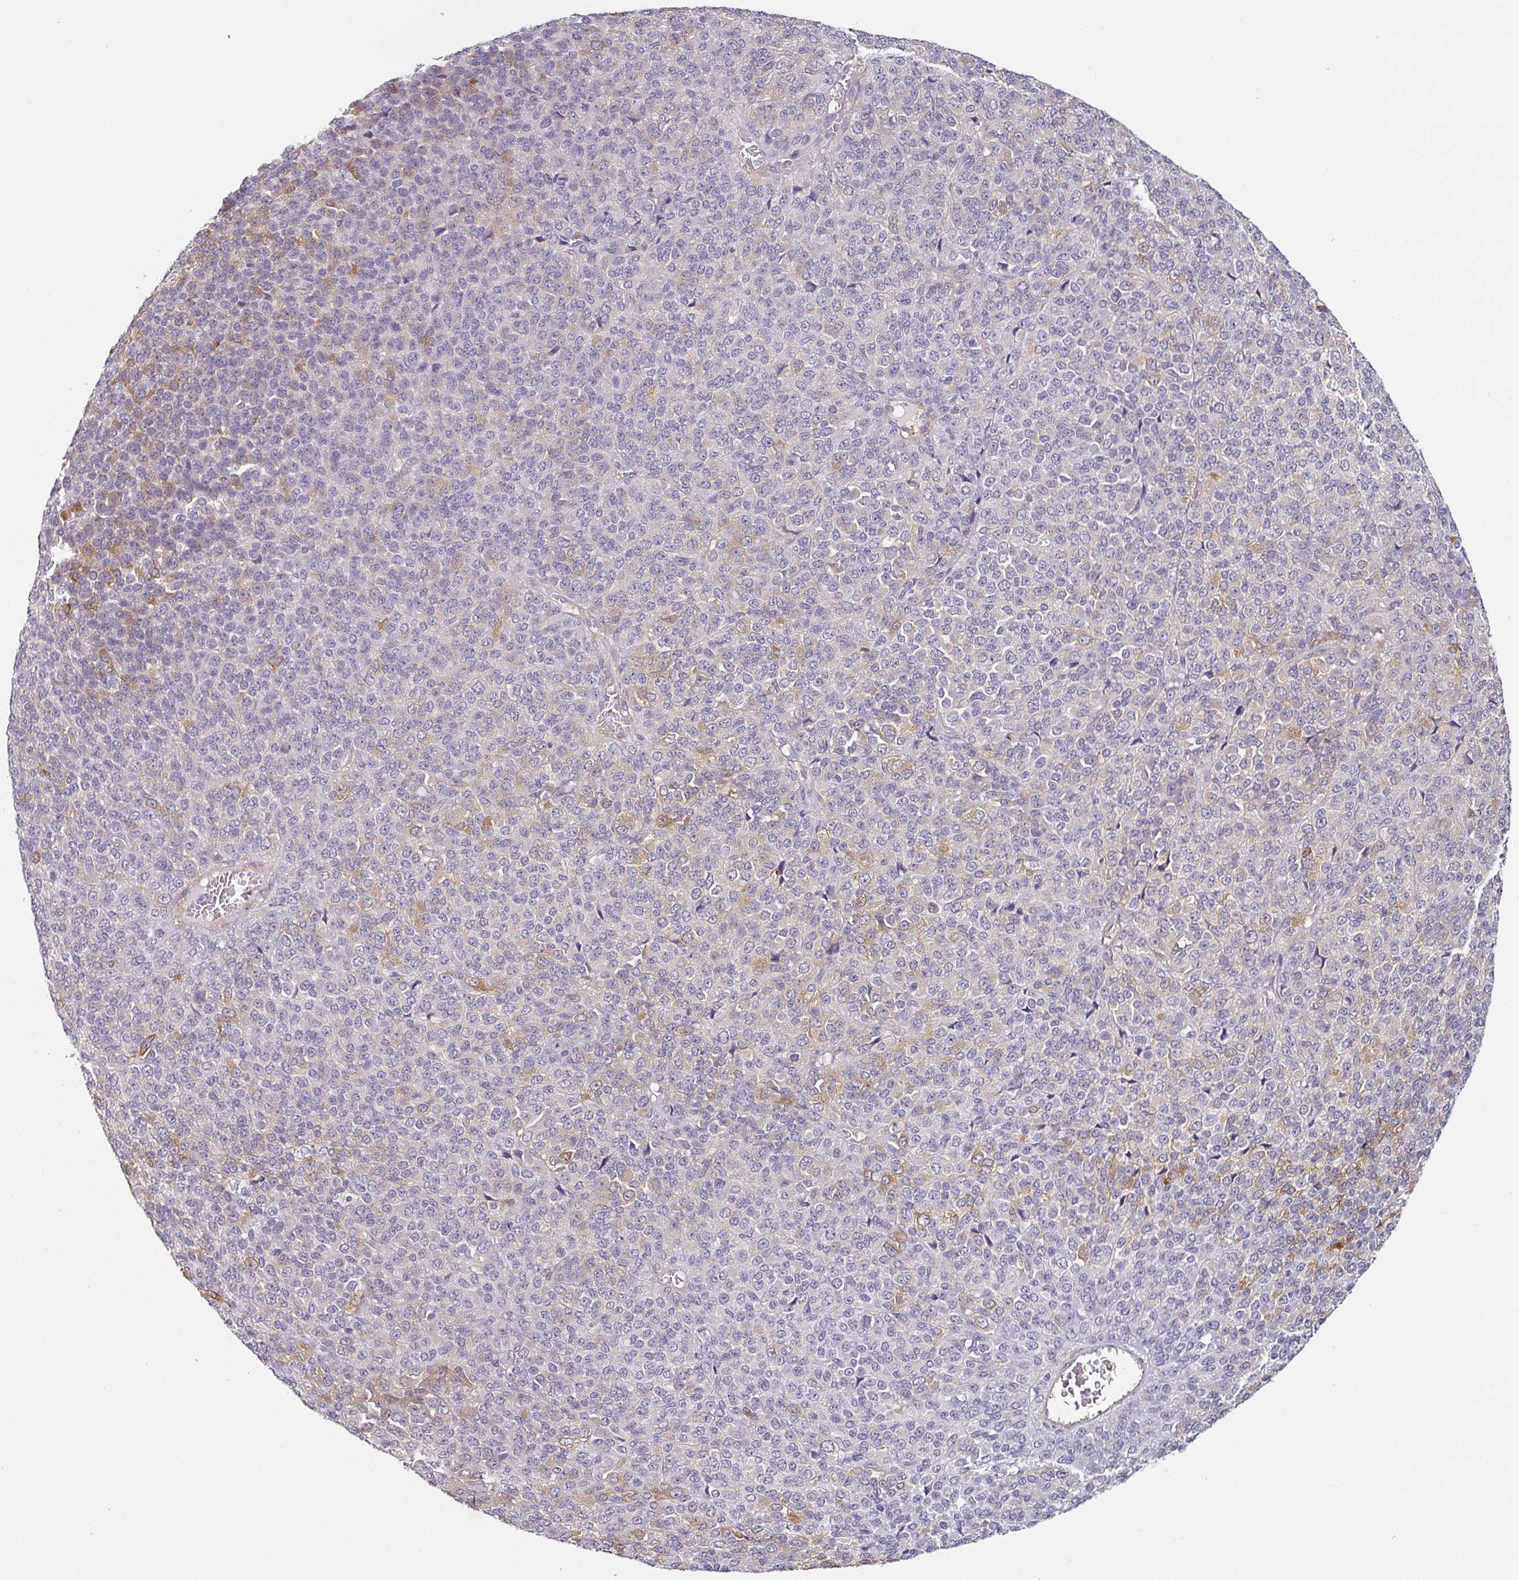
{"staining": {"intensity": "weak", "quantity": "<25%", "location": "cytoplasmic/membranous"}, "tissue": "melanoma", "cell_type": "Tumor cells", "image_type": "cancer", "snomed": [{"axis": "morphology", "description": "Malignant melanoma, Metastatic site"}, {"axis": "topography", "description": "Brain"}], "caption": "Immunohistochemistry image of melanoma stained for a protein (brown), which shows no positivity in tumor cells. Nuclei are stained in blue.", "gene": "CAP2", "patient": {"sex": "female", "age": 56}}